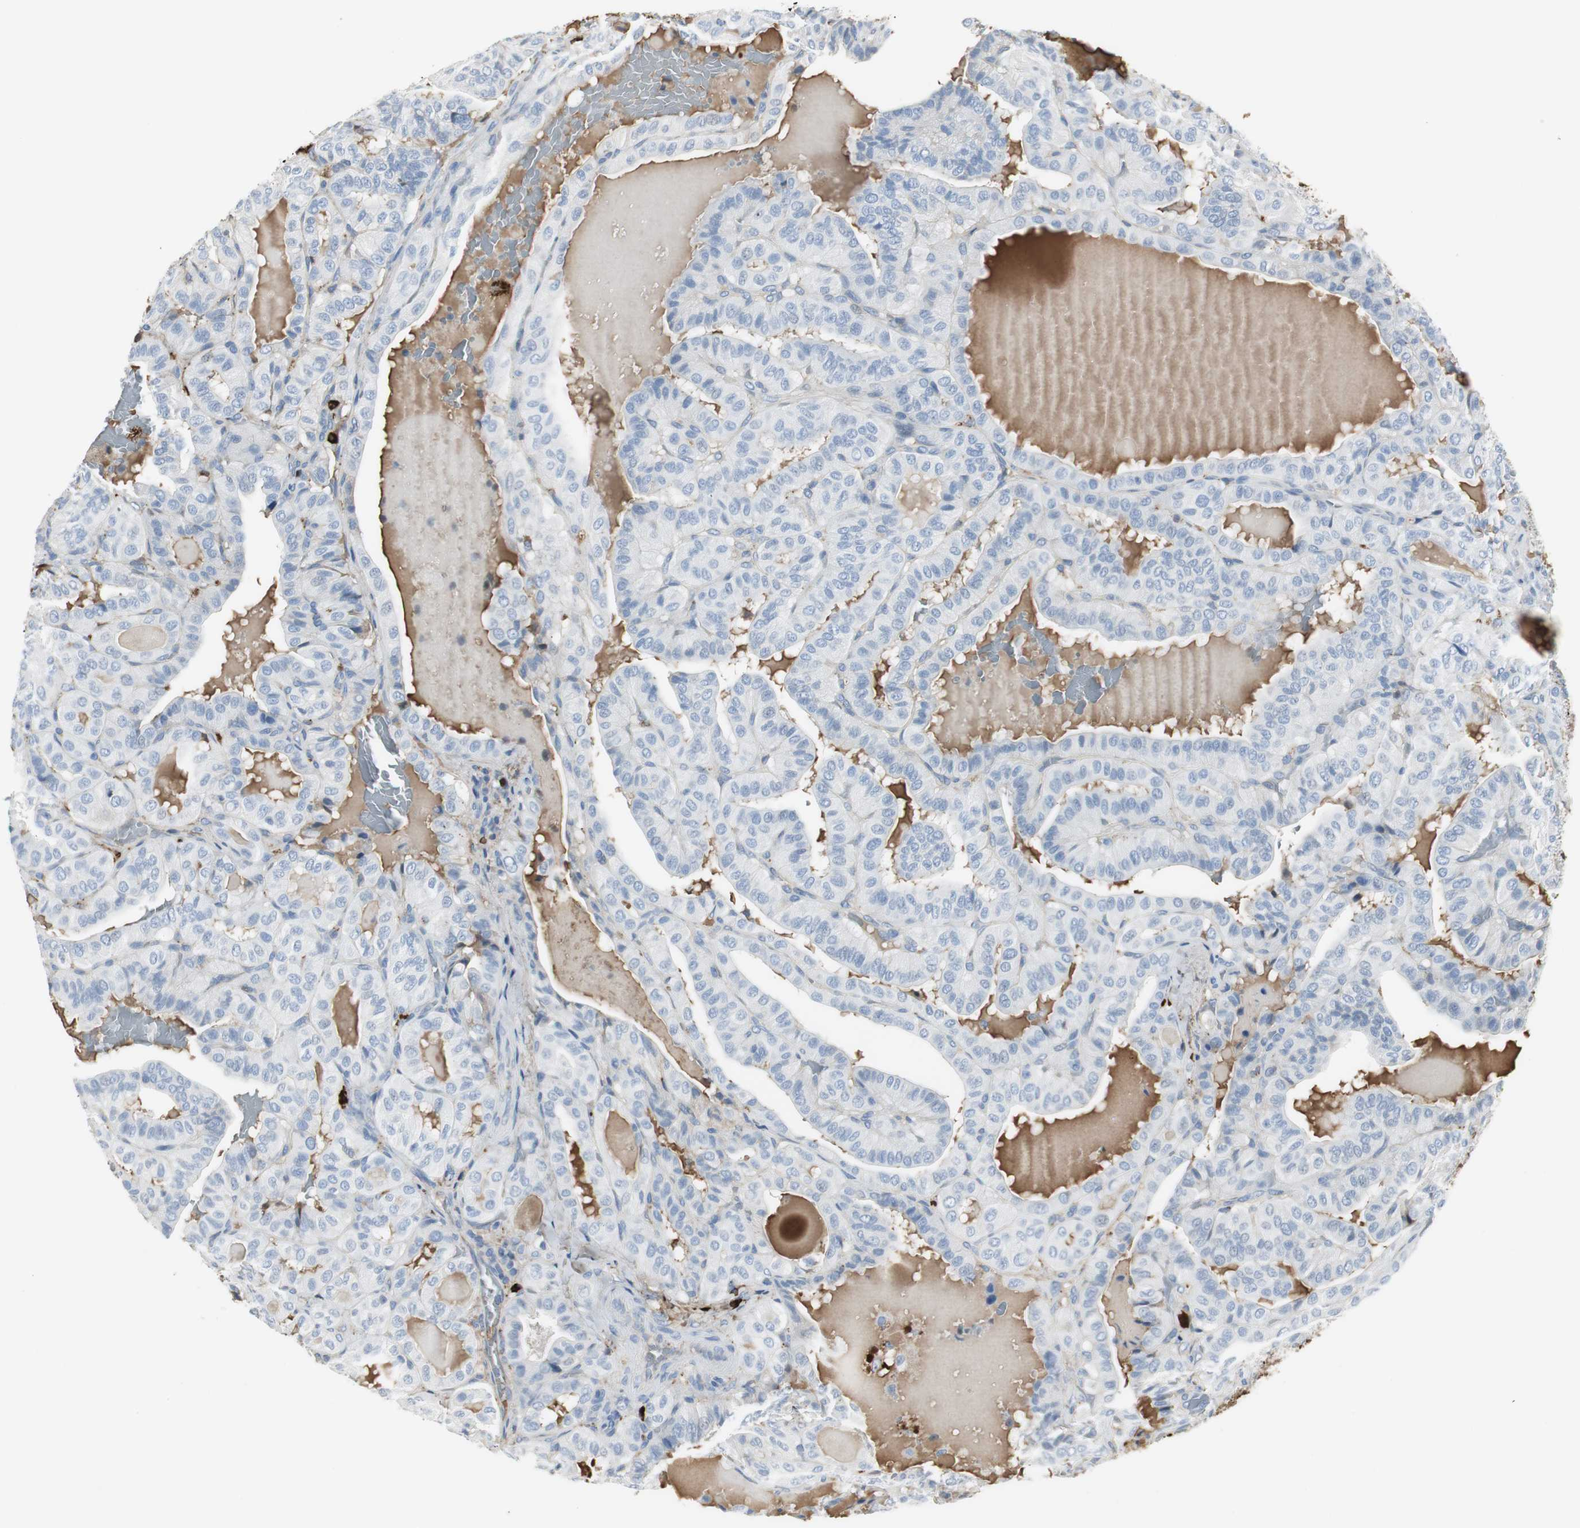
{"staining": {"intensity": "negative", "quantity": "none", "location": "none"}, "tissue": "thyroid cancer", "cell_type": "Tumor cells", "image_type": "cancer", "snomed": [{"axis": "morphology", "description": "Papillary adenocarcinoma, NOS"}, {"axis": "topography", "description": "Thyroid gland"}], "caption": "Papillary adenocarcinoma (thyroid) was stained to show a protein in brown. There is no significant expression in tumor cells.", "gene": "IGHA1", "patient": {"sex": "male", "age": 77}}